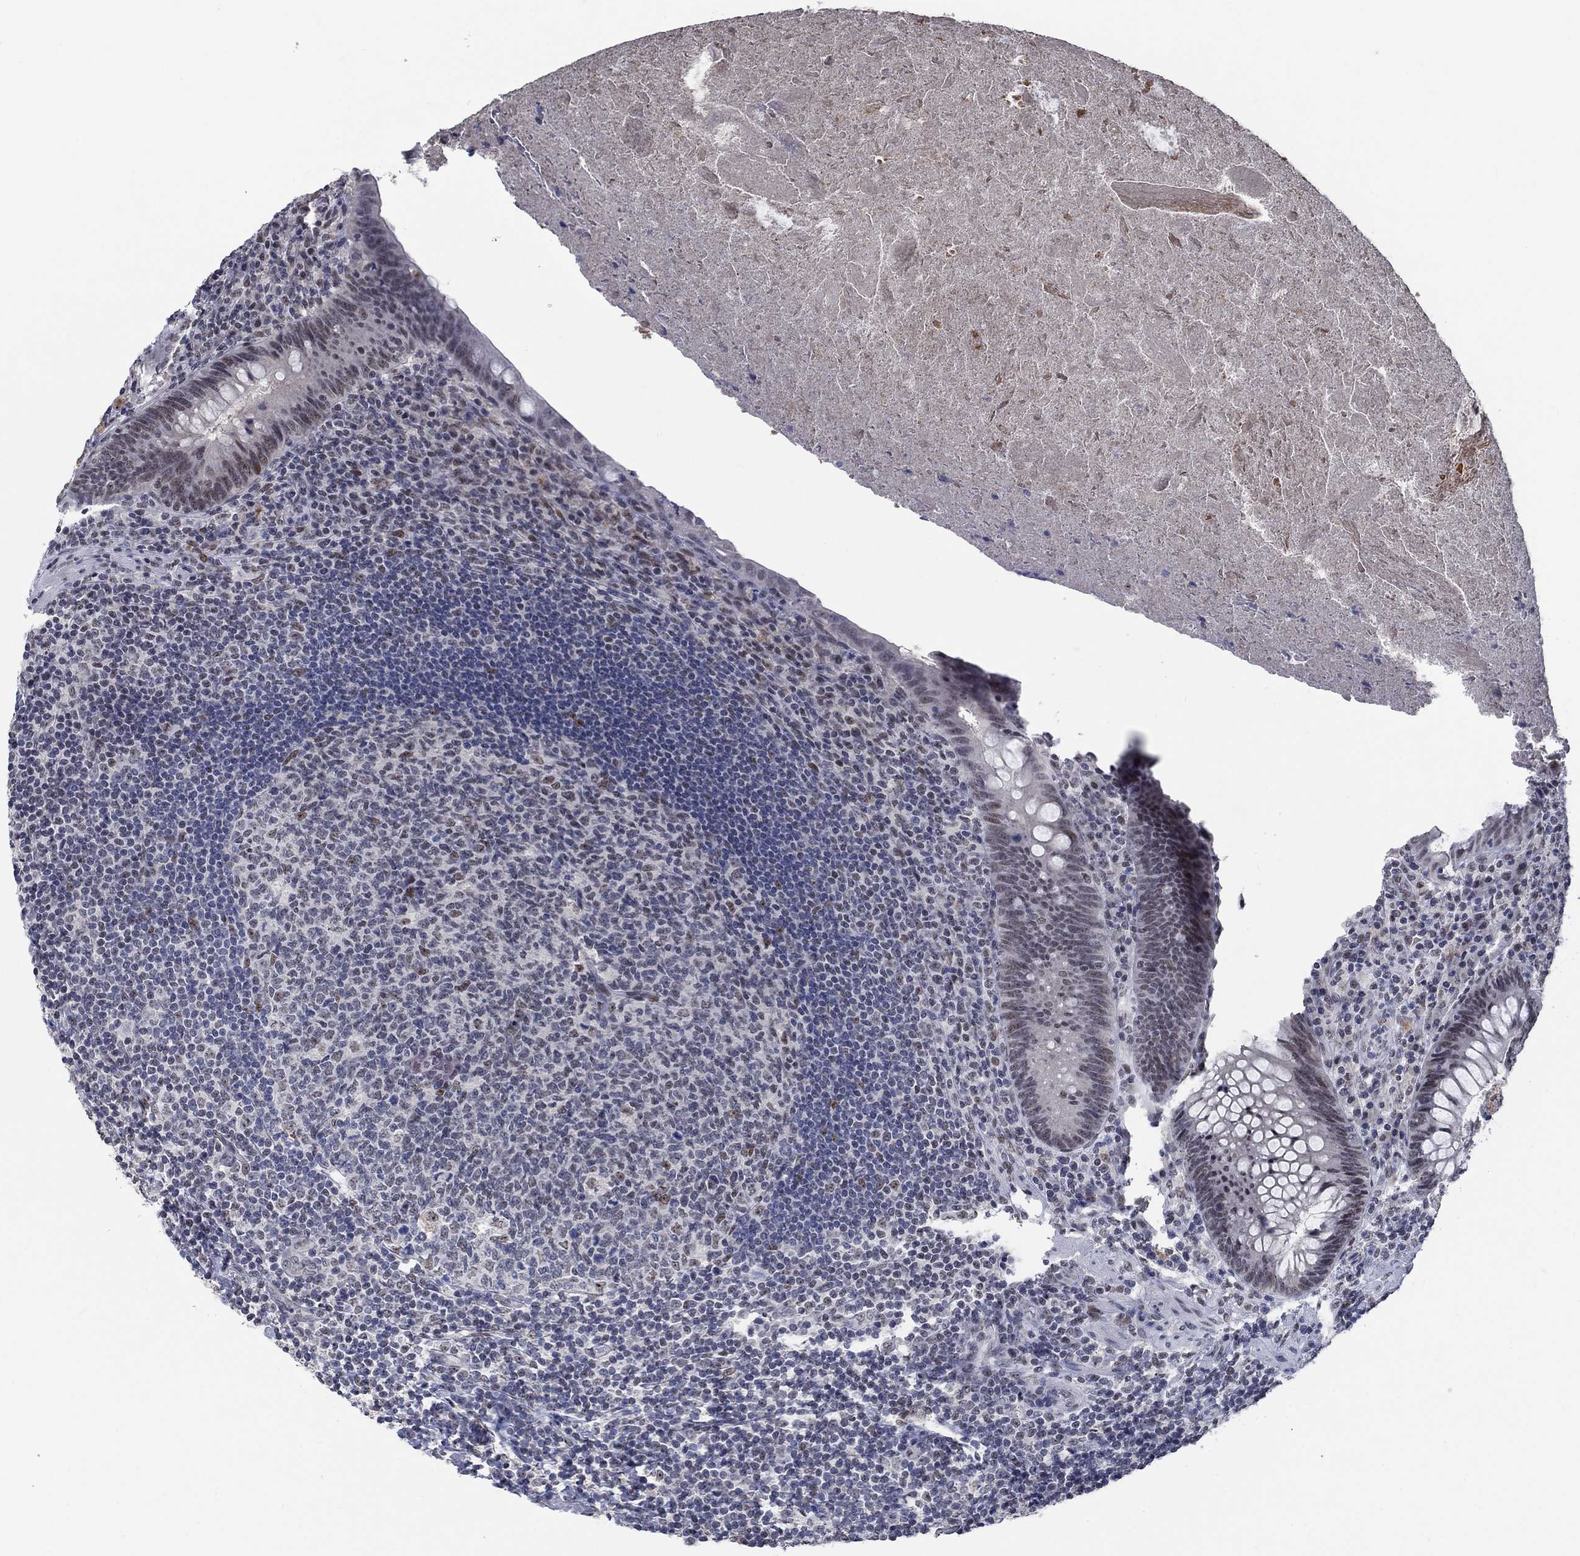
{"staining": {"intensity": "weak", "quantity": "<25%", "location": "nuclear"}, "tissue": "appendix", "cell_type": "Glandular cells", "image_type": "normal", "snomed": [{"axis": "morphology", "description": "Normal tissue, NOS"}, {"axis": "topography", "description": "Appendix"}], "caption": "IHC photomicrograph of unremarkable human appendix stained for a protein (brown), which demonstrates no expression in glandular cells.", "gene": "HTN1", "patient": {"sex": "male", "age": 47}}